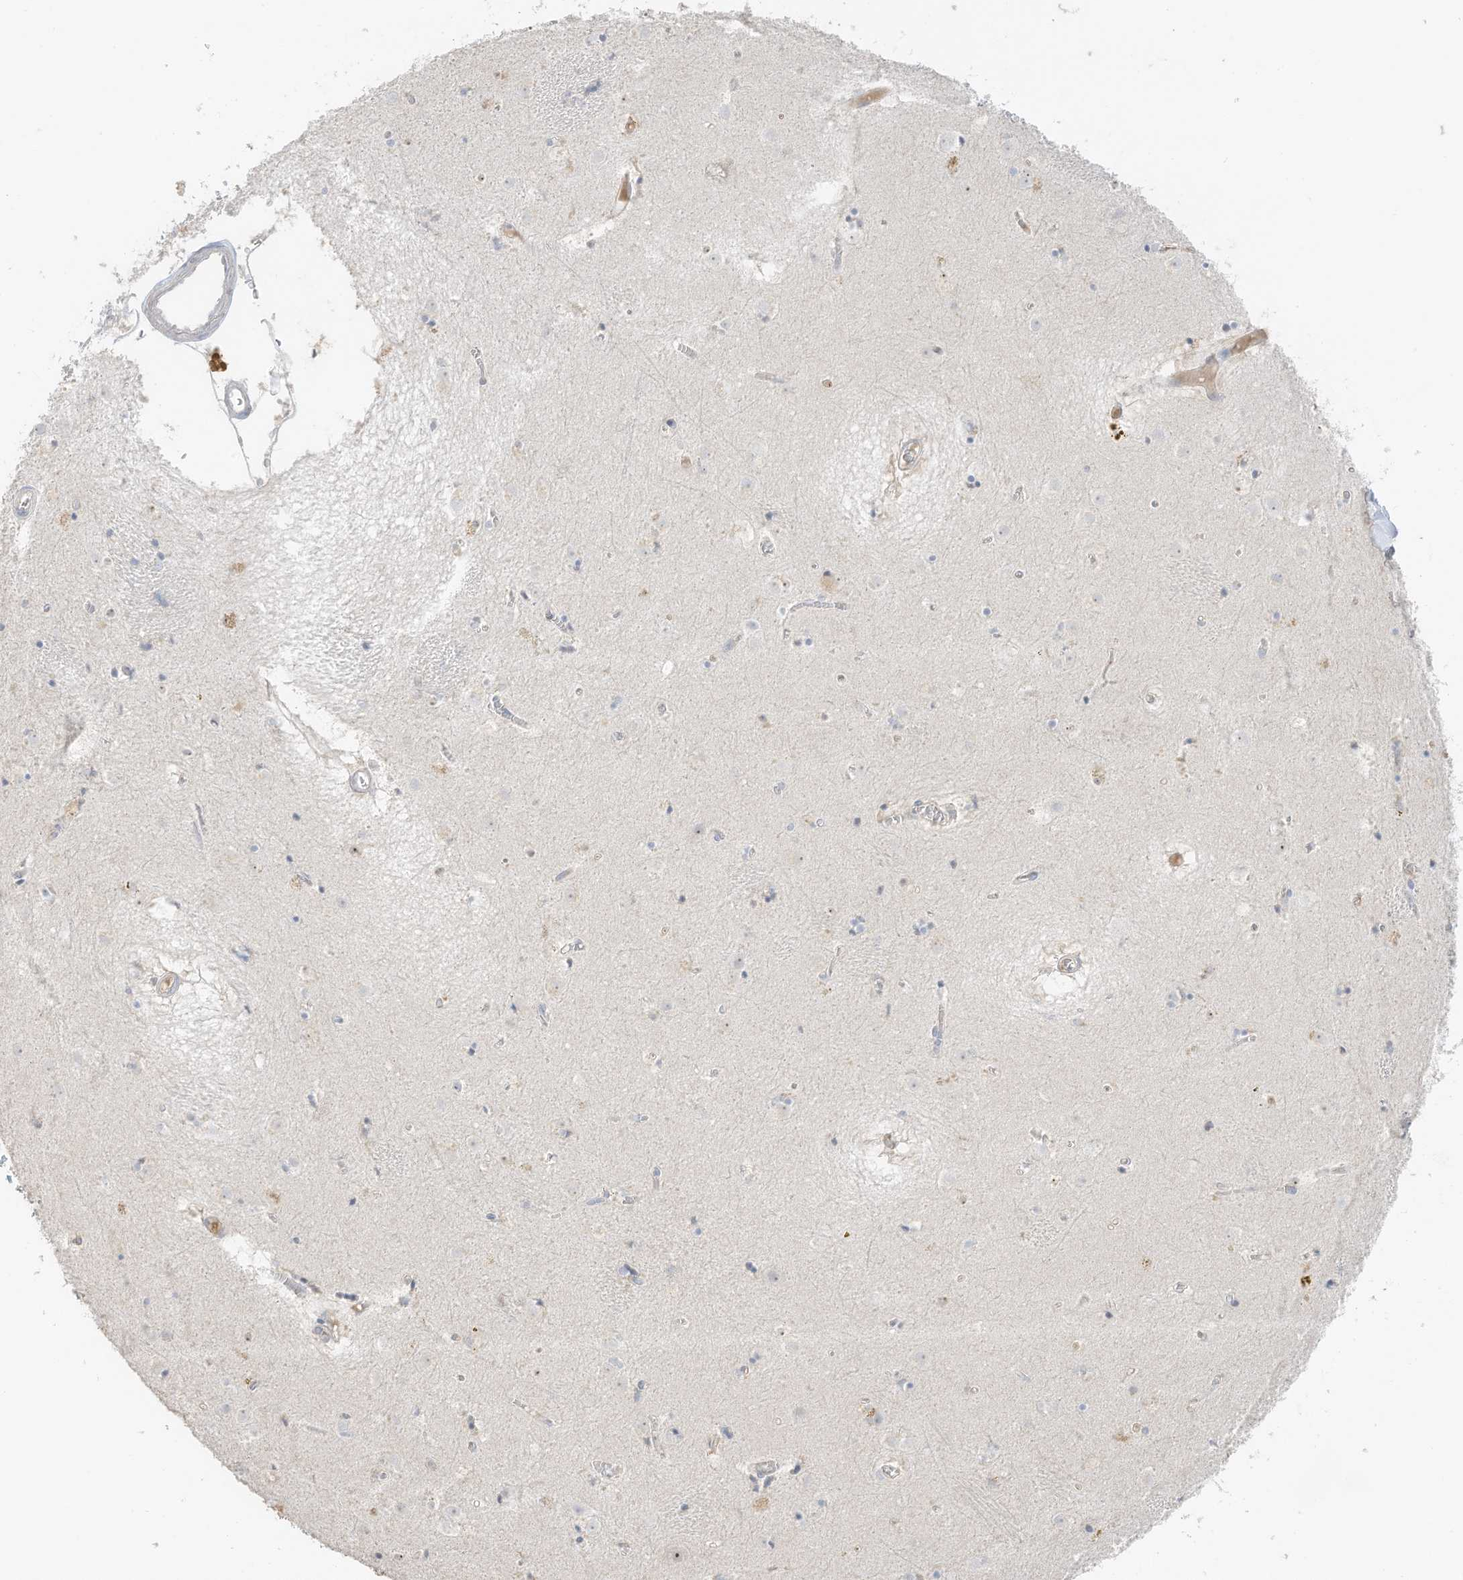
{"staining": {"intensity": "negative", "quantity": "none", "location": "none"}, "tissue": "caudate", "cell_type": "Glial cells", "image_type": "normal", "snomed": [{"axis": "morphology", "description": "Normal tissue, NOS"}, {"axis": "topography", "description": "Lateral ventricle wall"}], "caption": "The photomicrograph exhibits no staining of glial cells in normal caudate.", "gene": "ZBTB41", "patient": {"sex": "male", "age": 70}}